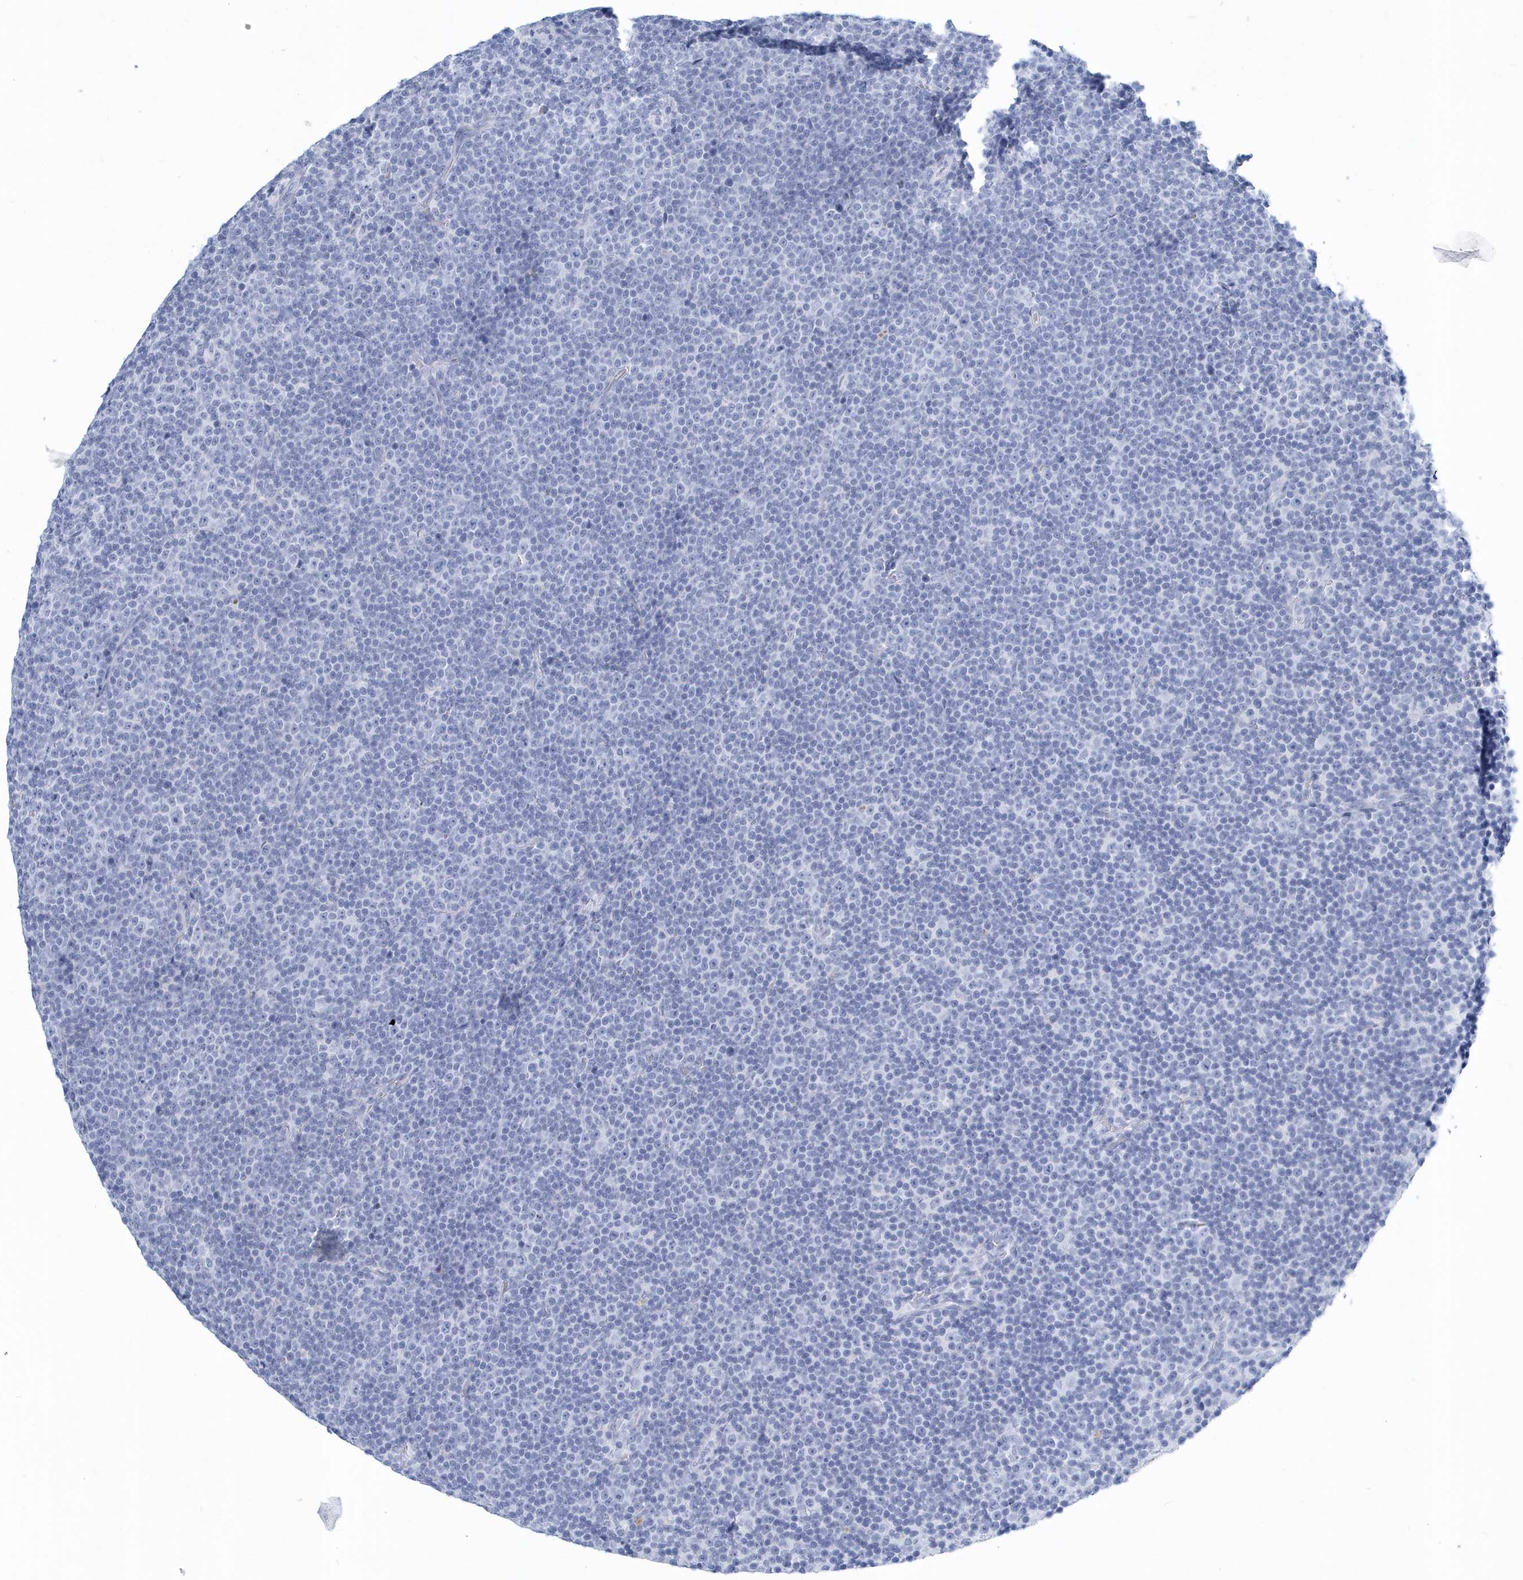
{"staining": {"intensity": "negative", "quantity": "none", "location": "none"}, "tissue": "lymphoma", "cell_type": "Tumor cells", "image_type": "cancer", "snomed": [{"axis": "morphology", "description": "Malignant lymphoma, non-Hodgkin's type, Low grade"}, {"axis": "topography", "description": "Lymph node"}], "caption": "Immunohistochemistry of human lymphoma displays no staining in tumor cells.", "gene": "PTPRO", "patient": {"sex": "female", "age": 67}}